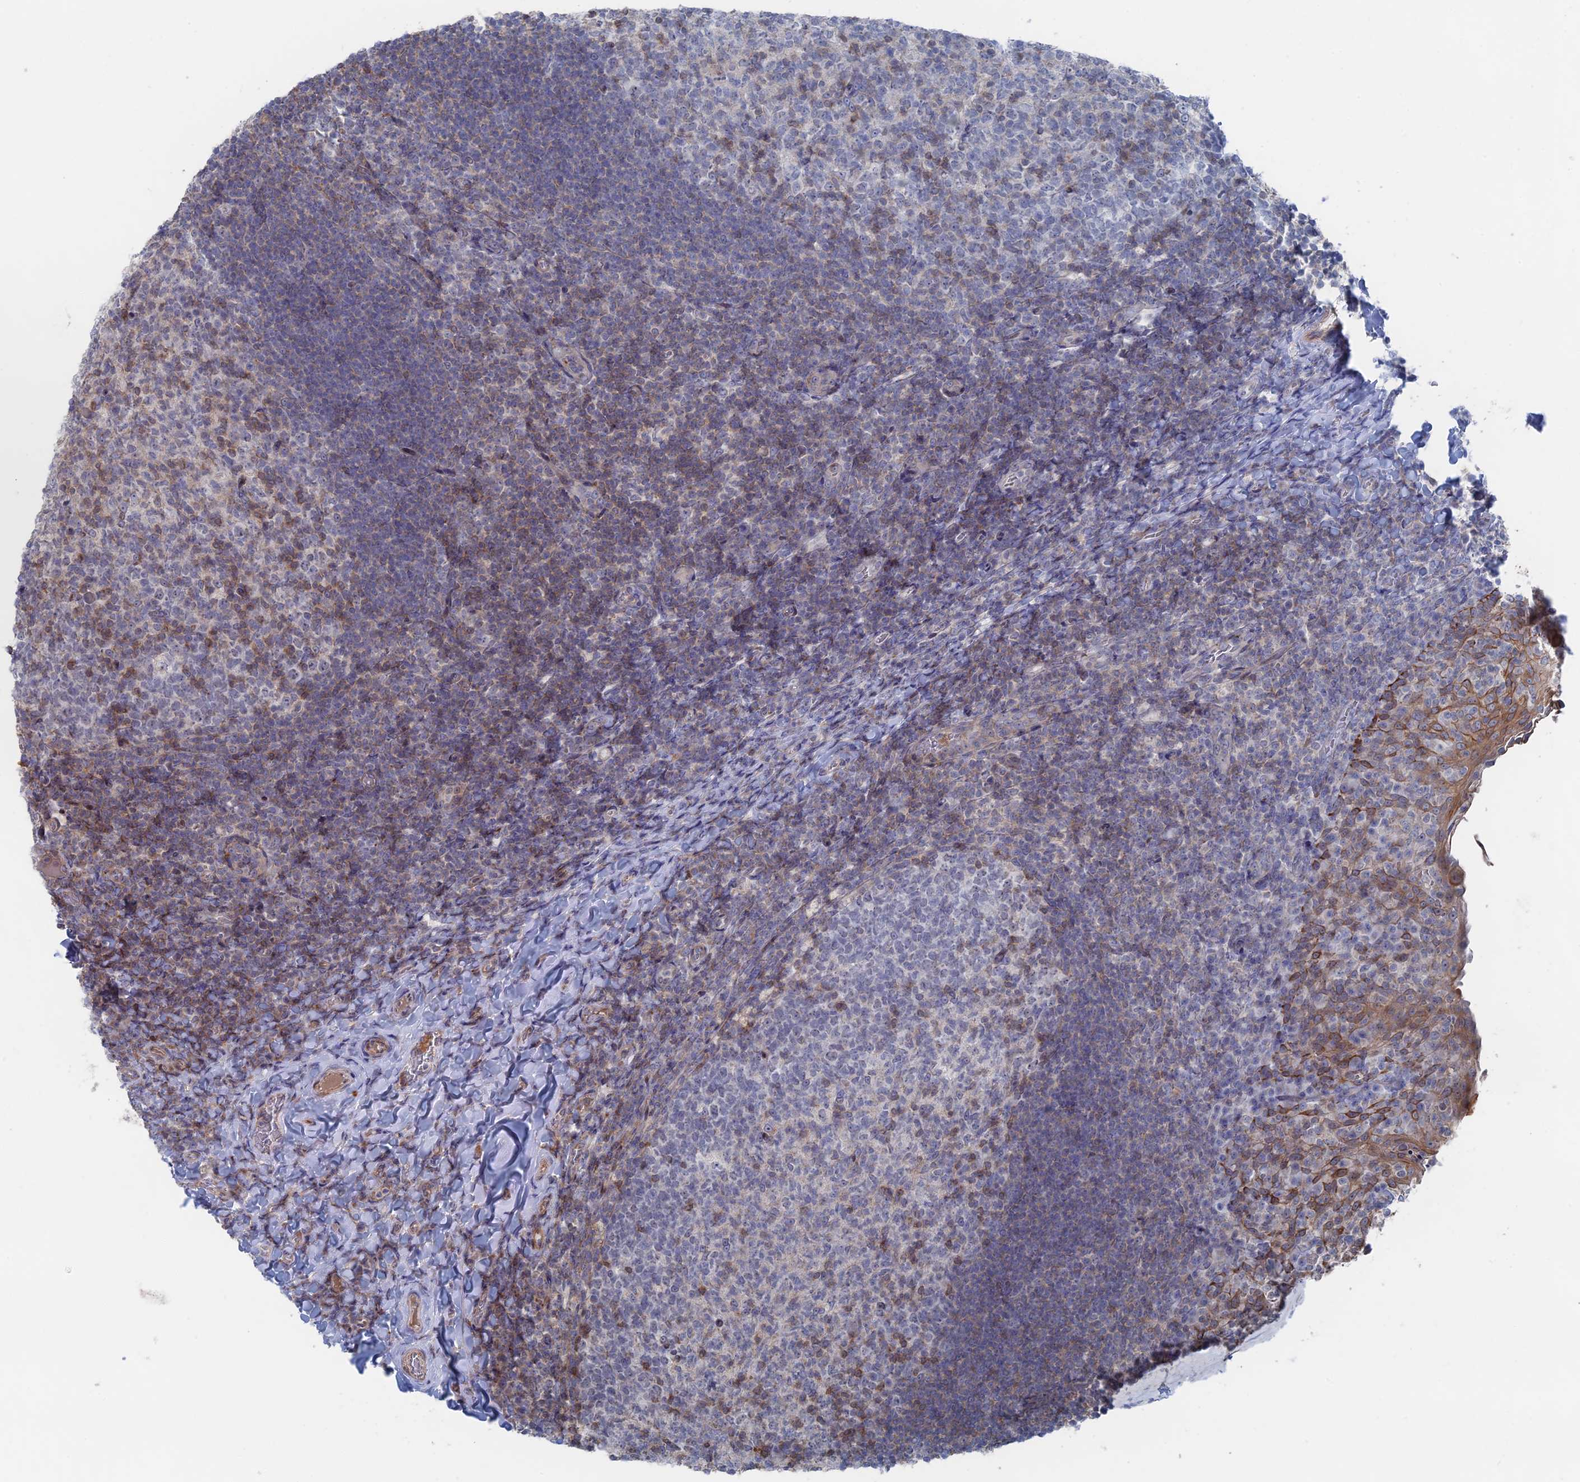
{"staining": {"intensity": "moderate", "quantity": "<25%", "location": "cytoplasmic/membranous"}, "tissue": "tonsil", "cell_type": "Germinal center cells", "image_type": "normal", "snomed": [{"axis": "morphology", "description": "Normal tissue, NOS"}, {"axis": "topography", "description": "Tonsil"}], "caption": "DAB (3,3'-diaminobenzidine) immunohistochemical staining of normal human tonsil reveals moderate cytoplasmic/membranous protein staining in approximately <25% of germinal center cells.", "gene": "IL7", "patient": {"sex": "female", "age": 10}}